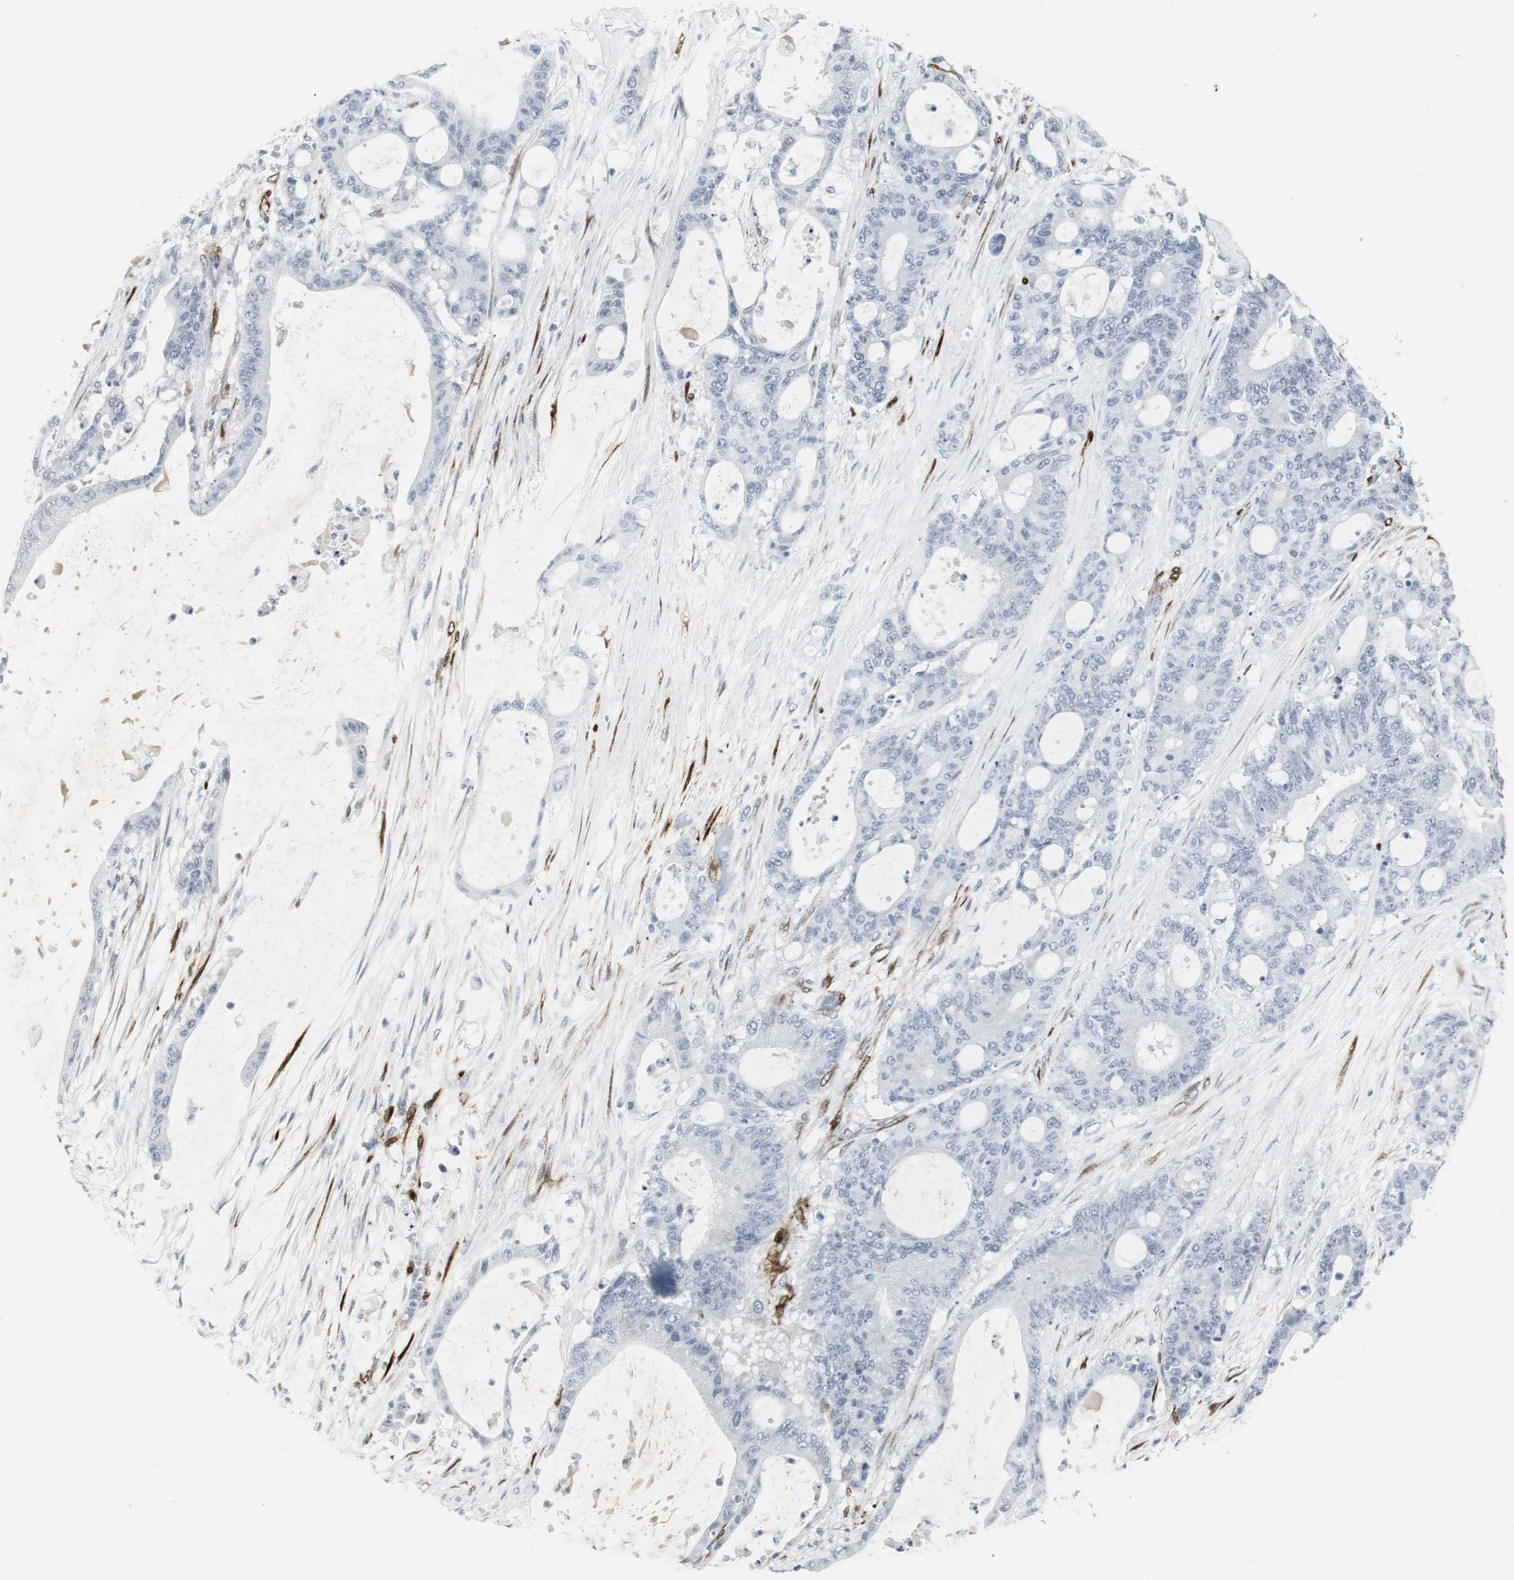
{"staining": {"intensity": "negative", "quantity": "none", "location": "none"}, "tissue": "liver cancer", "cell_type": "Tumor cells", "image_type": "cancer", "snomed": [{"axis": "morphology", "description": "Cholangiocarcinoma"}, {"axis": "topography", "description": "Liver"}], "caption": "High magnification brightfield microscopy of liver cholangiocarcinoma stained with DAB (brown) and counterstained with hematoxylin (blue): tumor cells show no significant expression. (Stains: DAB (3,3'-diaminobenzidine) IHC with hematoxylin counter stain, Microscopy: brightfield microscopy at high magnification).", "gene": "PPP1R14A", "patient": {"sex": "female", "age": 73}}